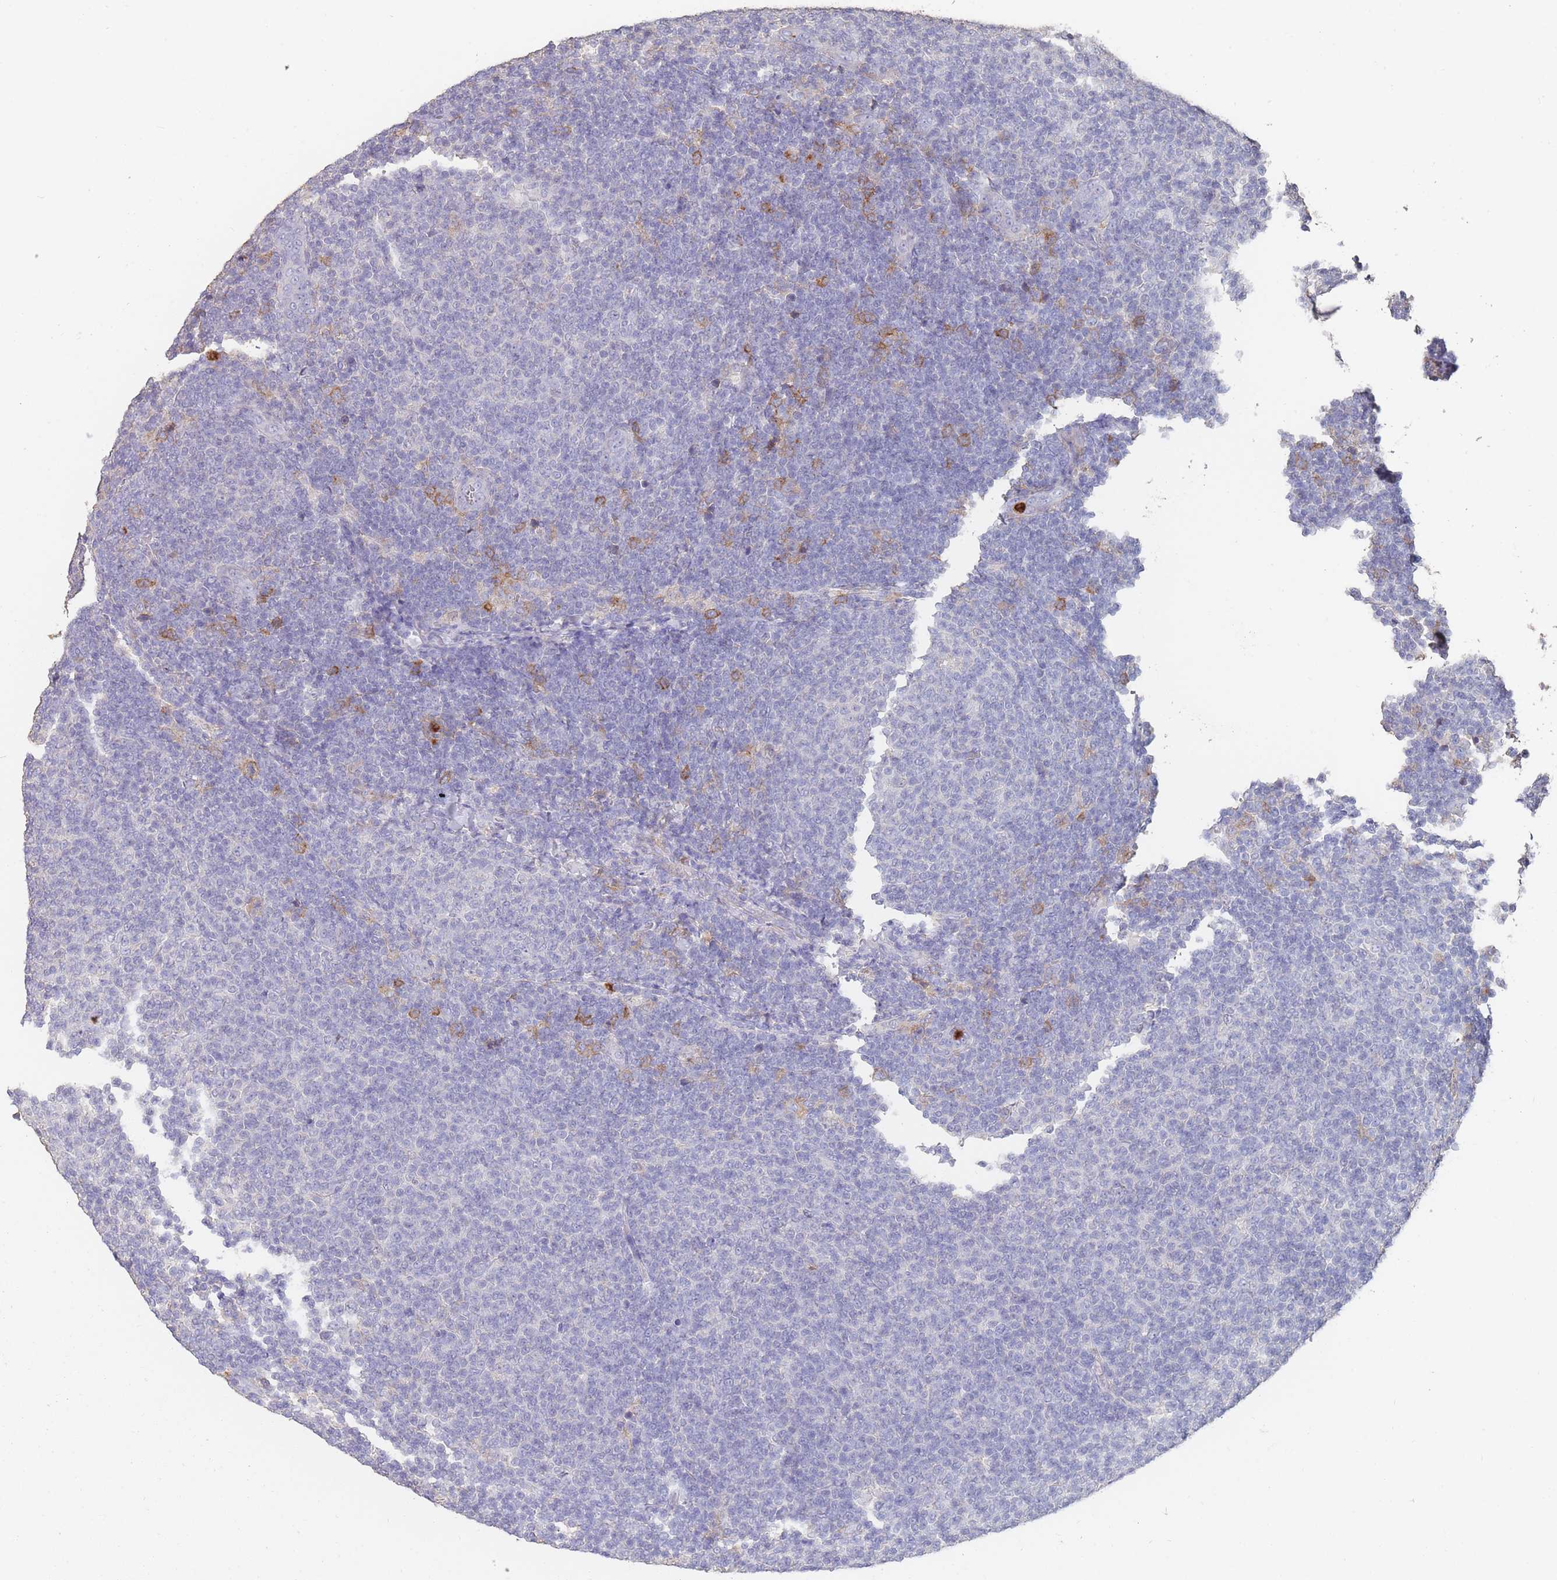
{"staining": {"intensity": "negative", "quantity": "none", "location": "none"}, "tissue": "lymphoma", "cell_type": "Tumor cells", "image_type": "cancer", "snomed": [{"axis": "morphology", "description": "Malignant lymphoma, non-Hodgkin's type, Low grade"}, {"axis": "topography", "description": "Lymph node"}], "caption": "High magnification brightfield microscopy of lymphoma stained with DAB (brown) and counterstained with hematoxylin (blue): tumor cells show no significant positivity.", "gene": "CLEC12A", "patient": {"sex": "male", "age": 66}}